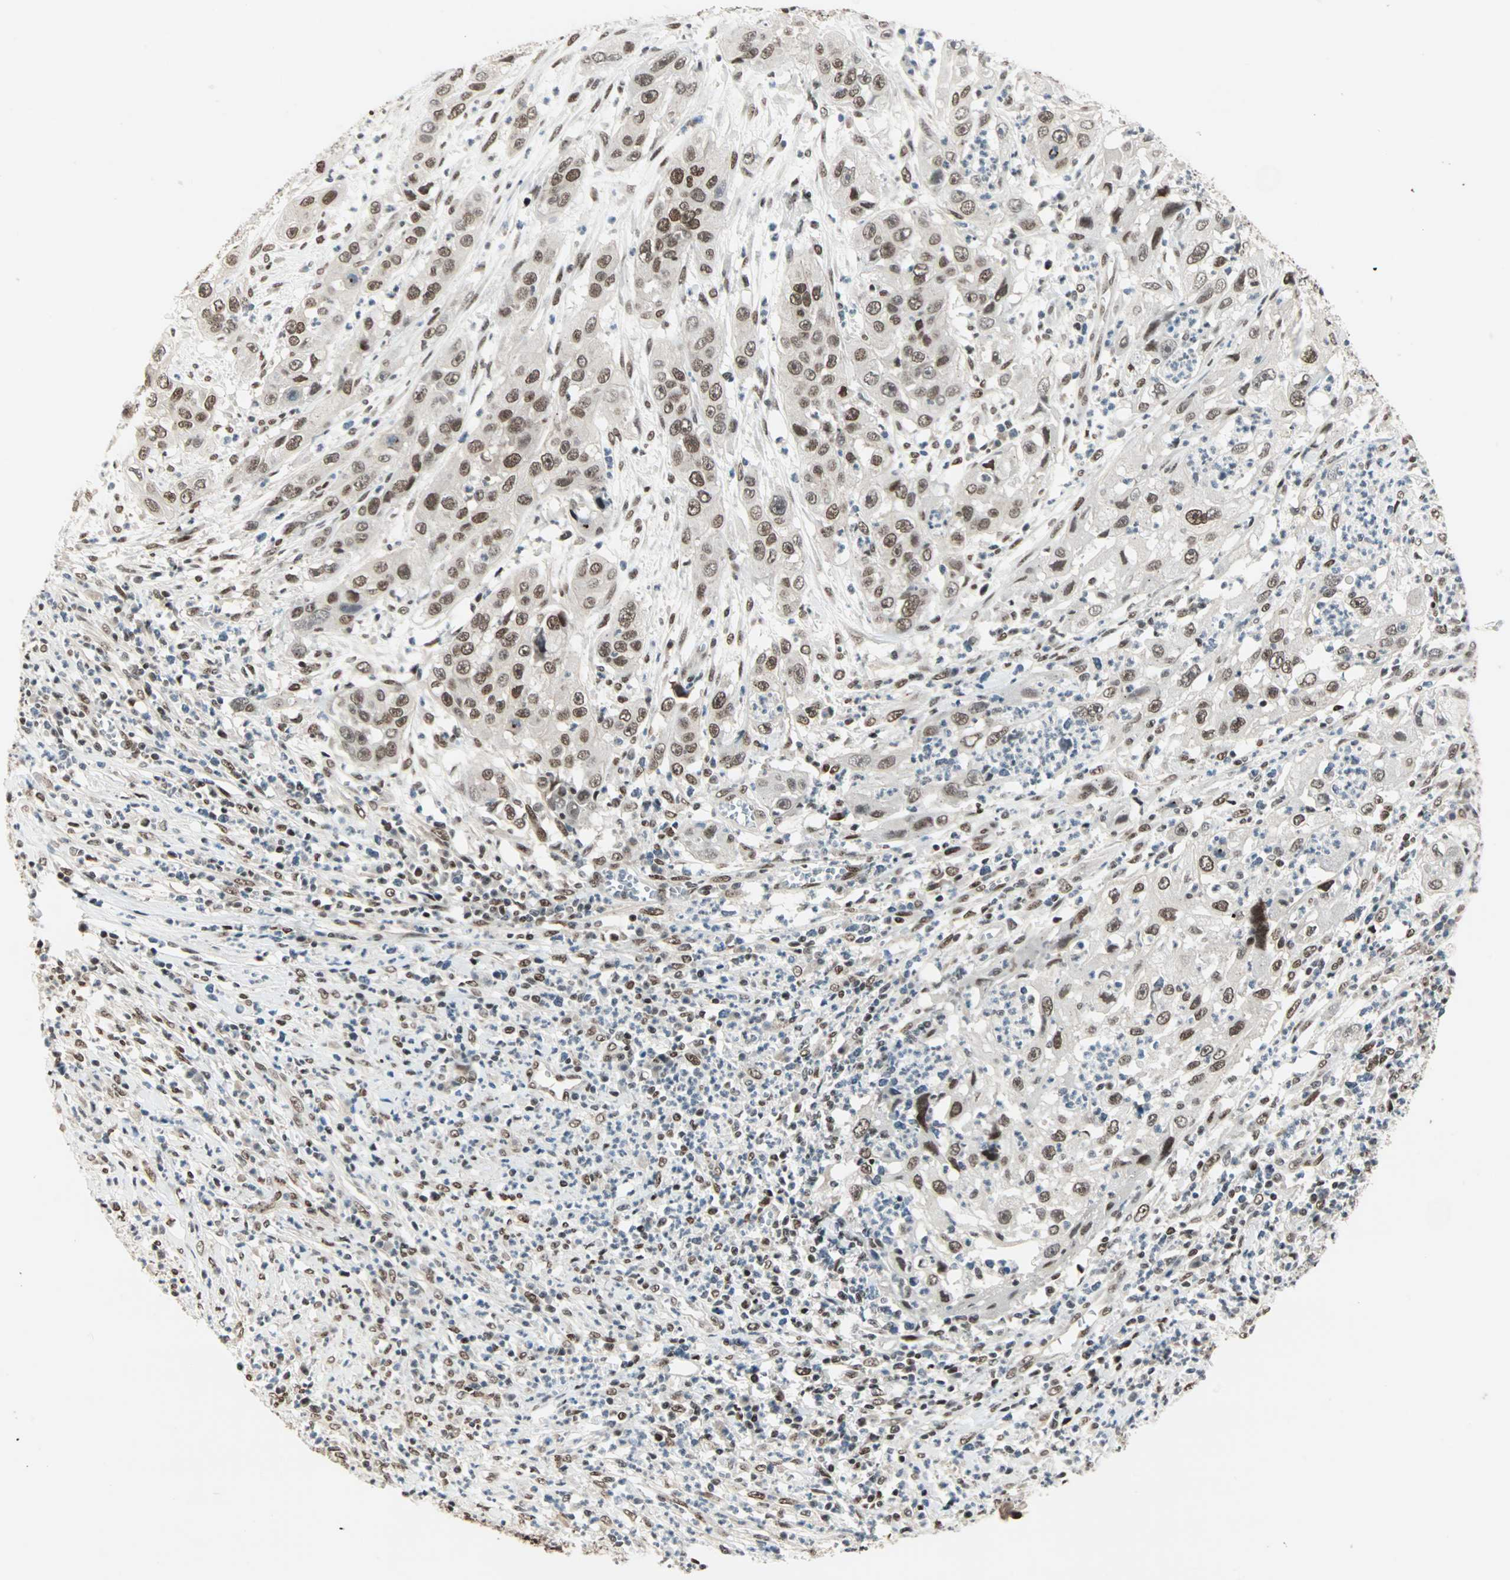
{"staining": {"intensity": "moderate", "quantity": ">75%", "location": "nuclear"}, "tissue": "cervical cancer", "cell_type": "Tumor cells", "image_type": "cancer", "snomed": [{"axis": "morphology", "description": "Squamous cell carcinoma, NOS"}, {"axis": "topography", "description": "Cervix"}], "caption": "Human cervical cancer (squamous cell carcinoma) stained for a protein (brown) shows moderate nuclear positive staining in about >75% of tumor cells.", "gene": "BLM", "patient": {"sex": "female", "age": 32}}